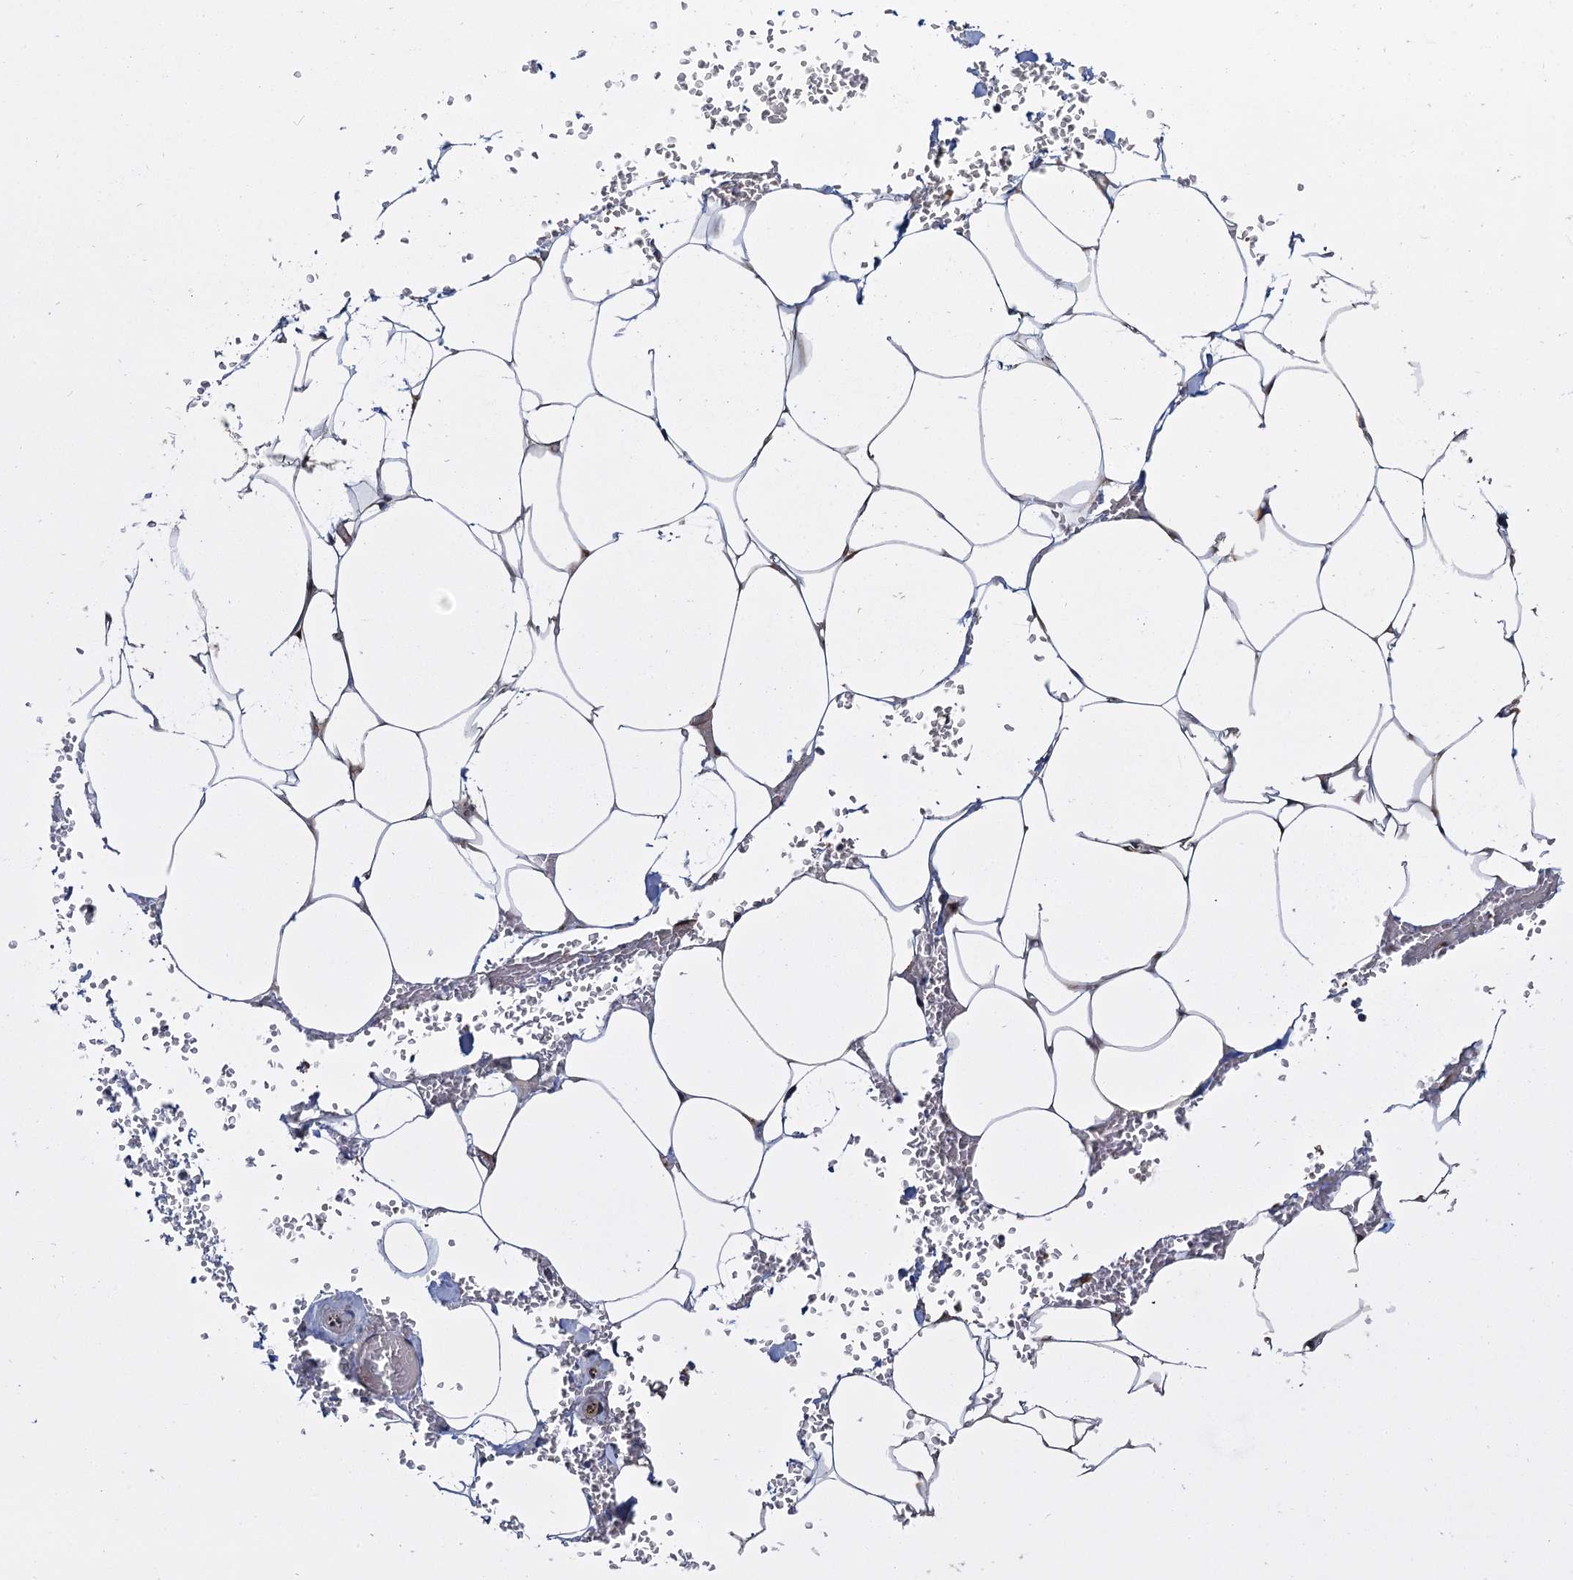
{"staining": {"intensity": "moderate", "quantity": ">75%", "location": "cytoplasmic/membranous"}, "tissue": "adipose tissue", "cell_type": "Adipocytes", "image_type": "normal", "snomed": [{"axis": "morphology", "description": "Normal tissue, NOS"}, {"axis": "topography", "description": "Gallbladder"}, {"axis": "topography", "description": "Peripheral nerve tissue"}], "caption": "A brown stain shows moderate cytoplasmic/membranous staining of a protein in adipocytes of unremarkable human adipose tissue. (Stains: DAB in brown, nuclei in blue, Microscopy: brightfield microscopy at high magnification).", "gene": "NKAPD1", "patient": {"sex": "male", "age": 38}}